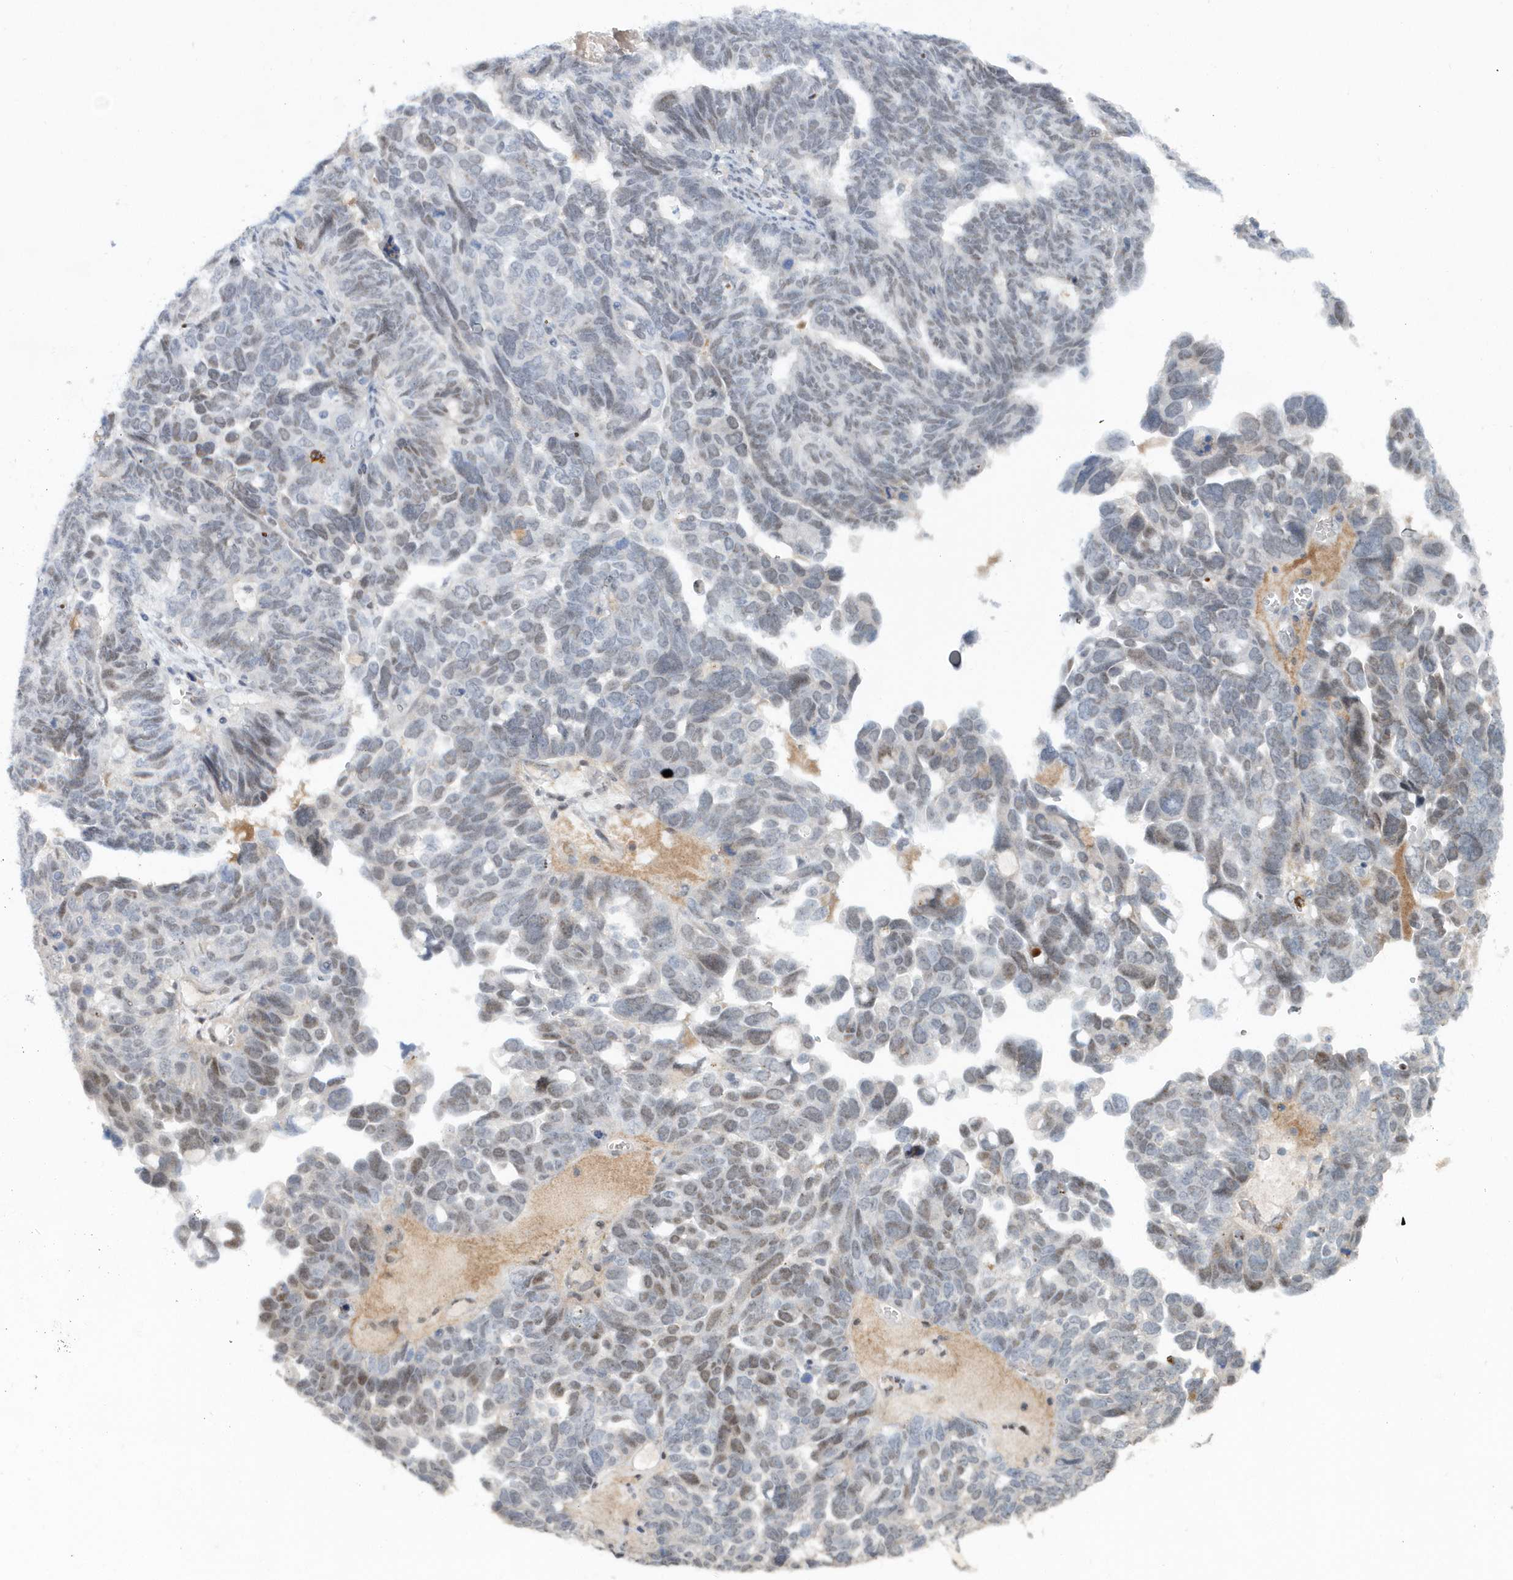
{"staining": {"intensity": "weak", "quantity": "<25%", "location": "nuclear"}, "tissue": "ovarian cancer", "cell_type": "Tumor cells", "image_type": "cancer", "snomed": [{"axis": "morphology", "description": "Cystadenocarcinoma, serous, NOS"}, {"axis": "topography", "description": "Ovary"}], "caption": "Immunohistochemistry histopathology image of ovarian serous cystadenocarcinoma stained for a protein (brown), which exhibits no staining in tumor cells. The staining was performed using DAB to visualize the protein expression in brown, while the nuclei were stained in blue with hematoxylin (Magnification: 20x).", "gene": "ASCL4", "patient": {"sex": "female", "age": 79}}